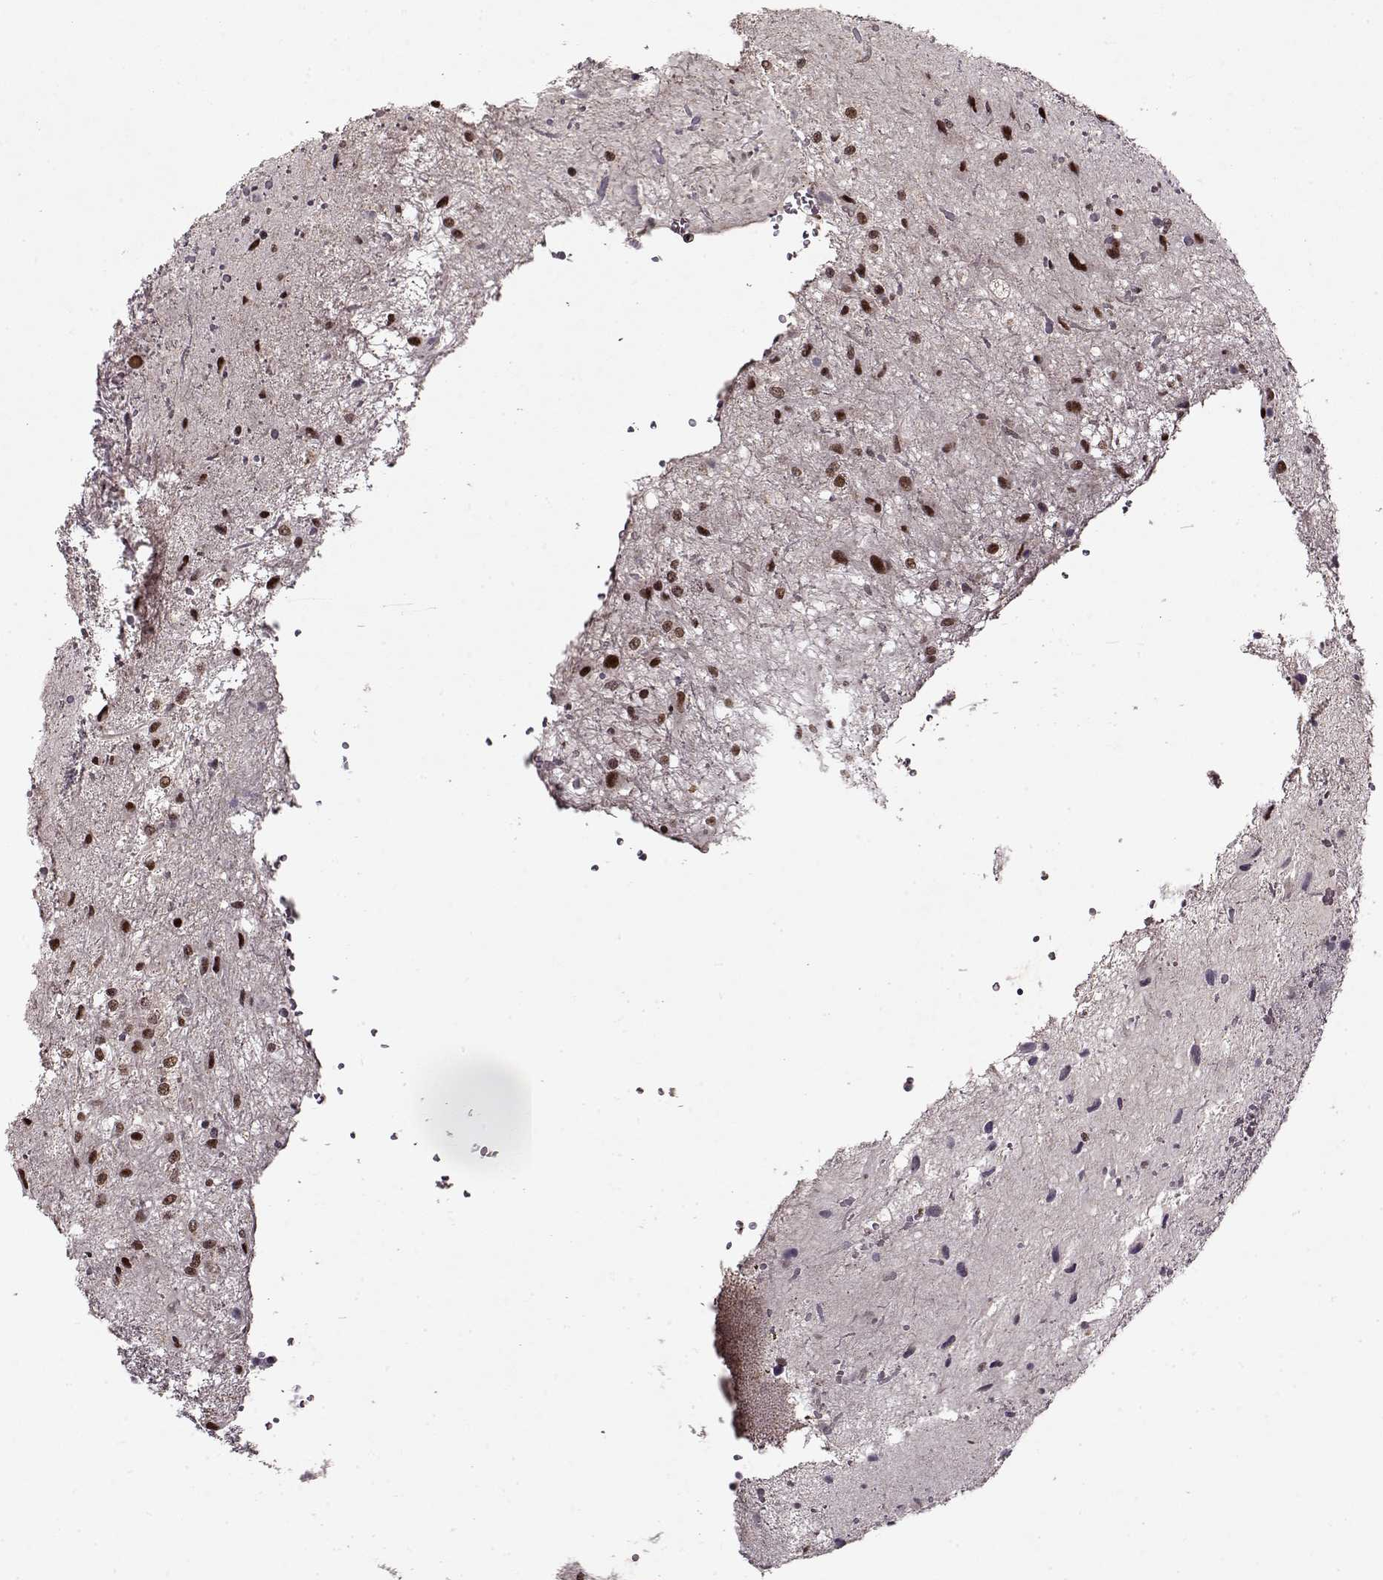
{"staining": {"intensity": "moderate", "quantity": "25%-75%", "location": "nuclear"}, "tissue": "glioma", "cell_type": "Tumor cells", "image_type": "cancer", "snomed": [{"axis": "morphology", "description": "Glioma, malignant, Low grade"}, {"axis": "topography", "description": "Cerebellum"}], "caption": "Moderate nuclear expression is identified in approximately 25%-75% of tumor cells in low-grade glioma (malignant).", "gene": "PSMA7", "patient": {"sex": "female", "age": 14}}